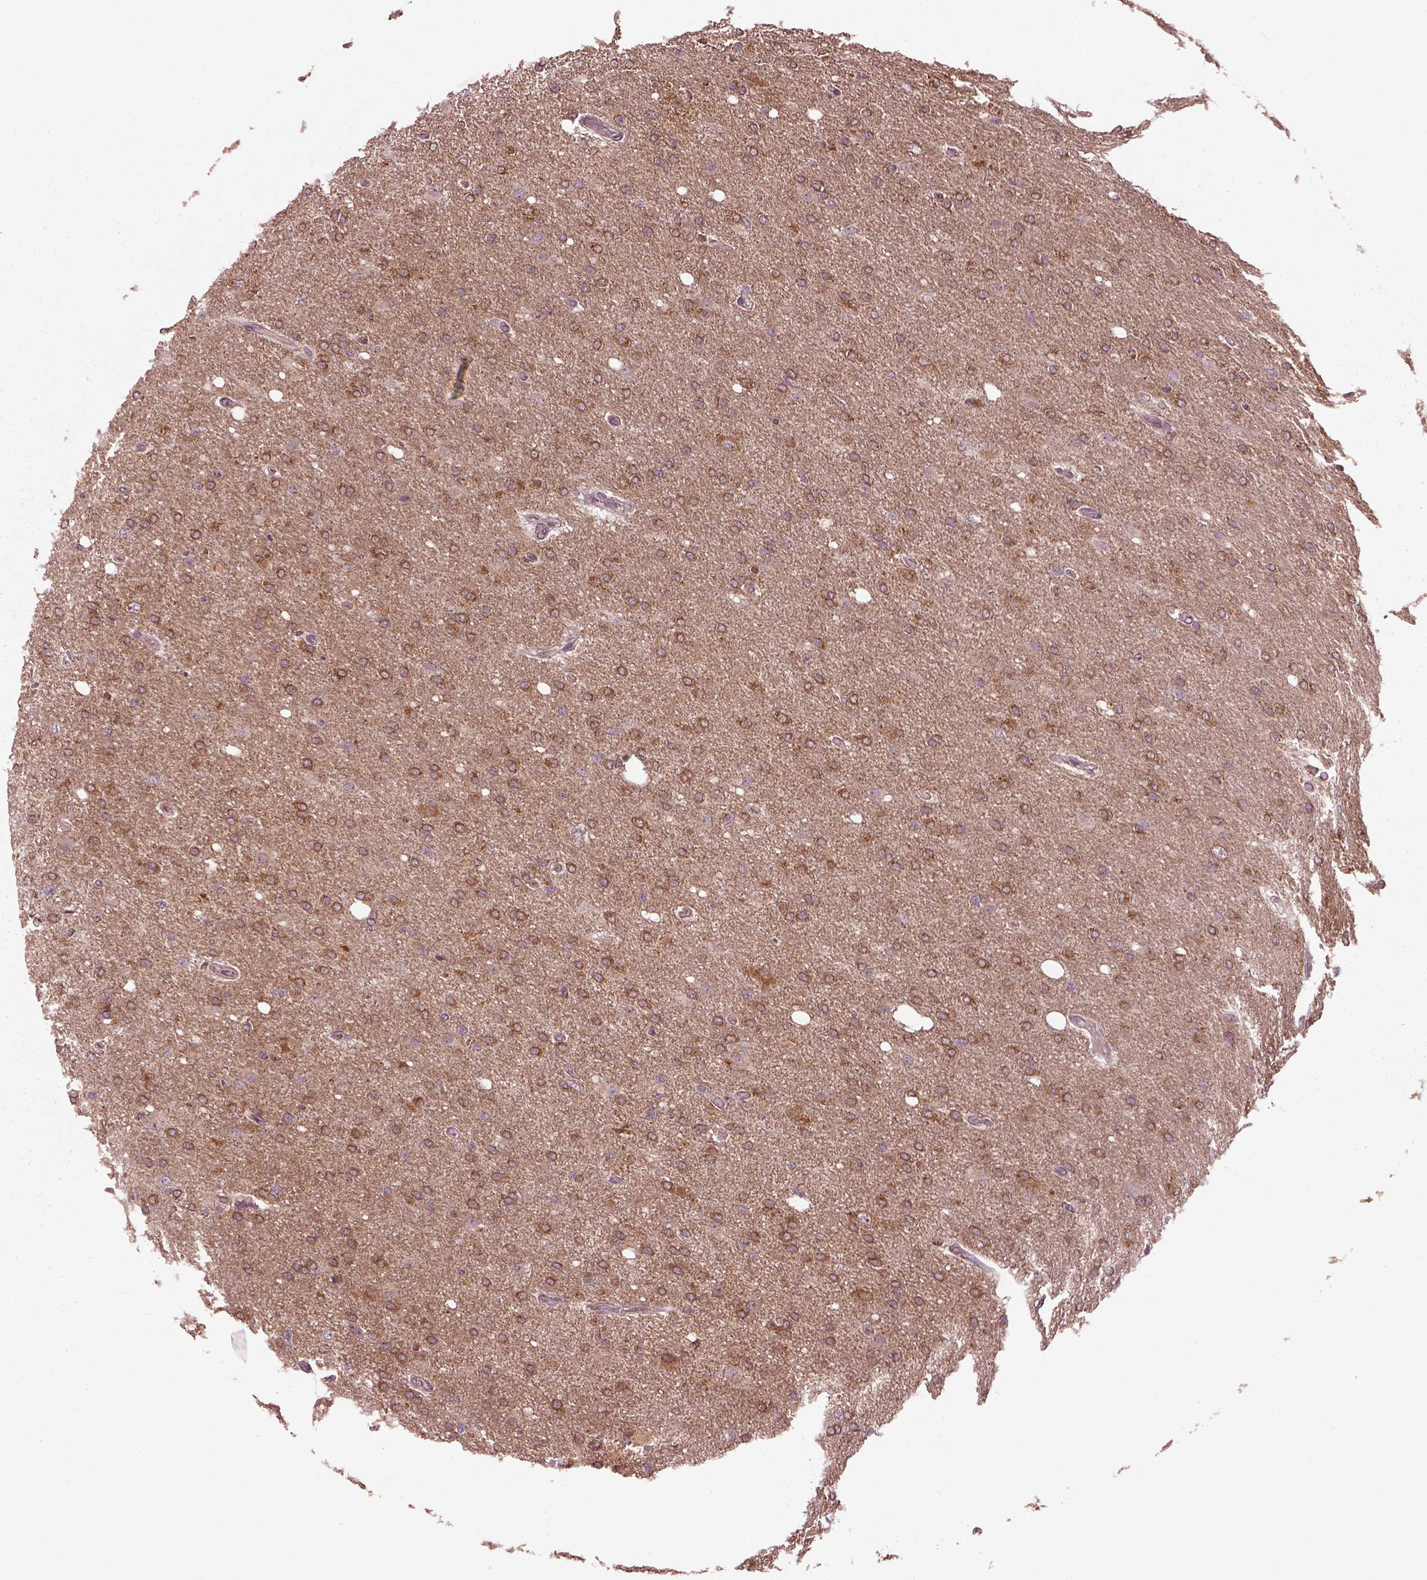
{"staining": {"intensity": "moderate", "quantity": "25%-75%", "location": "cytoplasmic/membranous"}, "tissue": "glioma", "cell_type": "Tumor cells", "image_type": "cancer", "snomed": [{"axis": "morphology", "description": "Glioma, malignant, High grade"}, {"axis": "topography", "description": "Cerebral cortex"}], "caption": "Malignant high-grade glioma tissue demonstrates moderate cytoplasmic/membranous positivity in about 25%-75% of tumor cells (Stains: DAB in brown, nuclei in blue, Microscopy: brightfield microscopy at high magnification).", "gene": "RUFY3", "patient": {"sex": "male", "age": 70}}